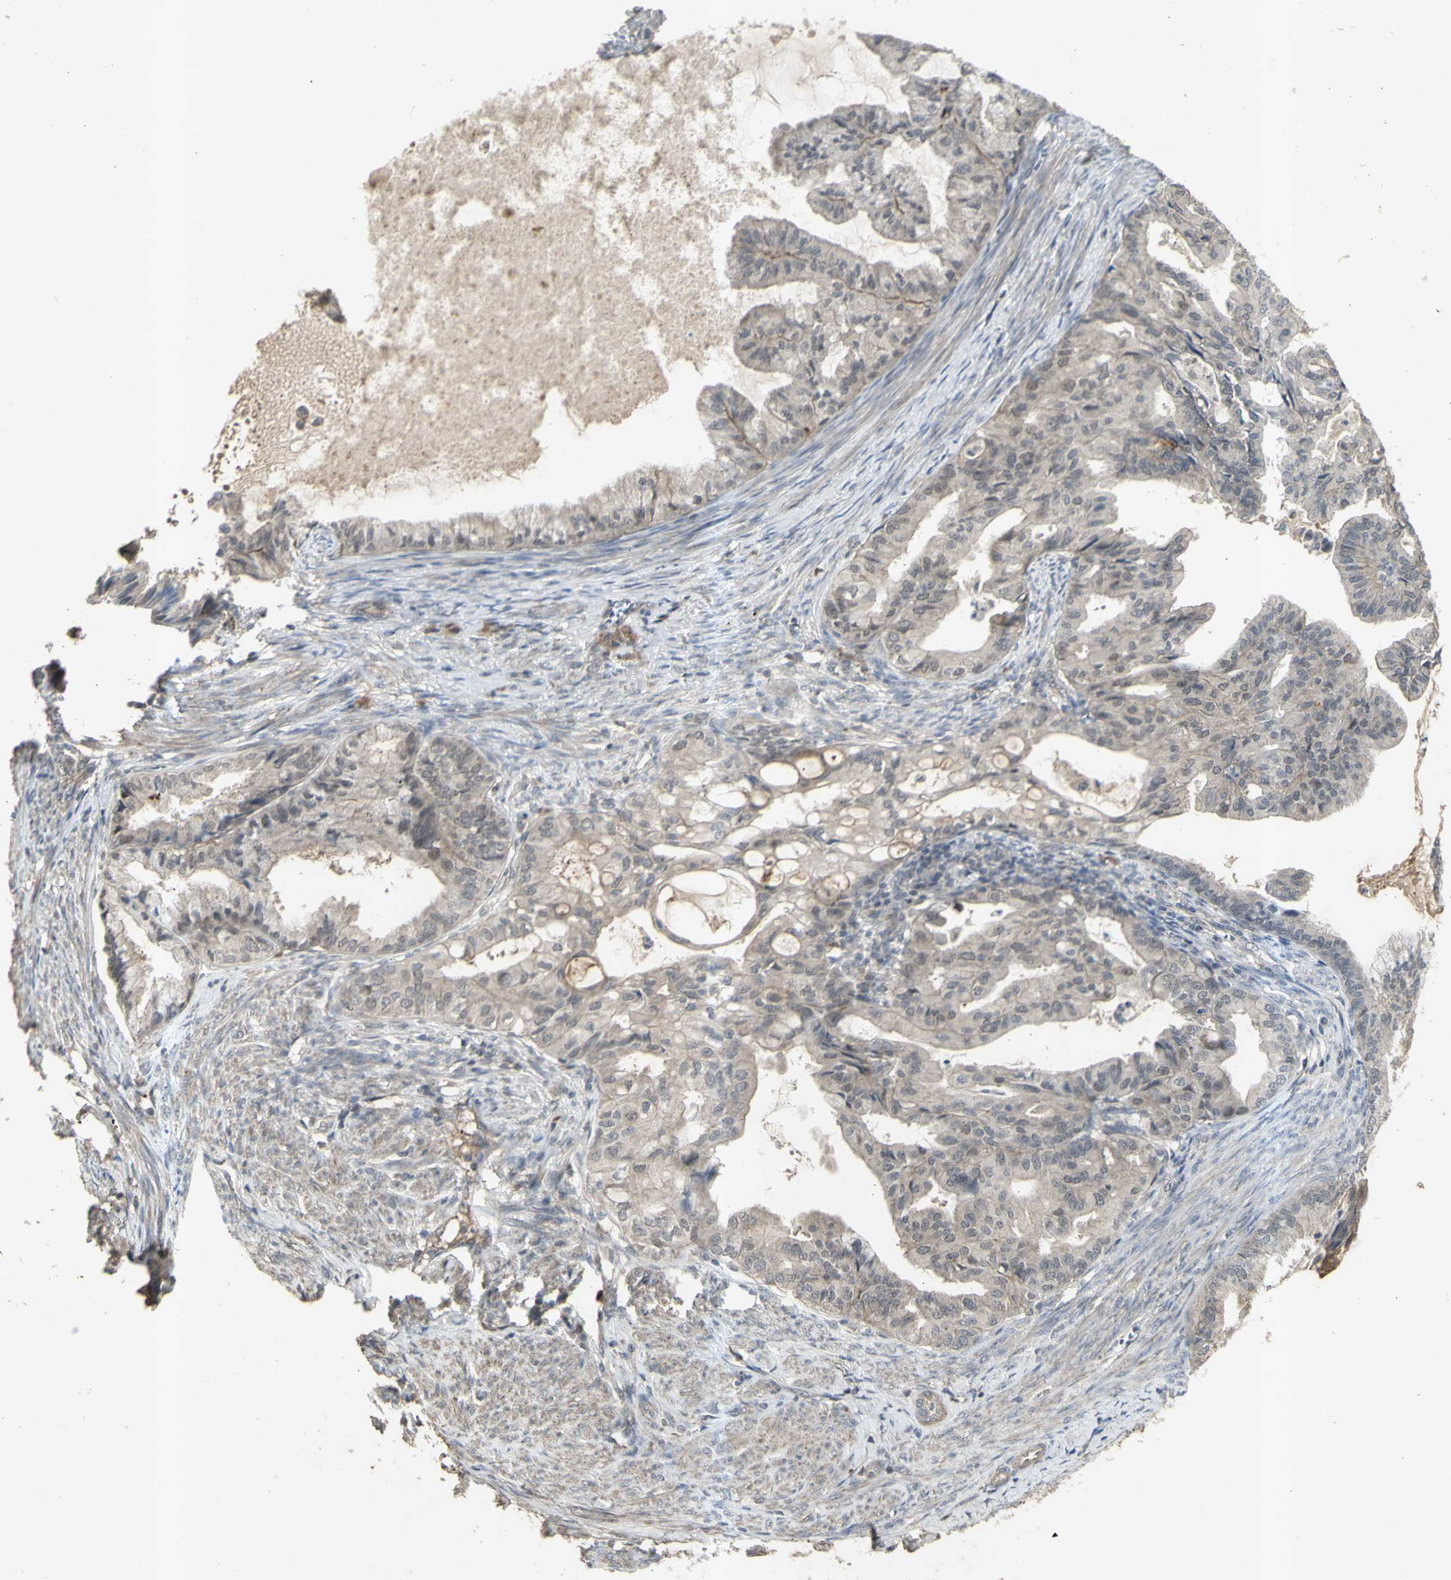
{"staining": {"intensity": "weak", "quantity": ">75%", "location": "cytoplasmic/membranous"}, "tissue": "endometrial cancer", "cell_type": "Tumor cells", "image_type": "cancer", "snomed": [{"axis": "morphology", "description": "Adenocarcinoma, NOS"}, {"axis": "topography", "description": "Endometrium"}], "caption": "Immunohistochemistry of endometrial adenocarcinoma demonstrates low levels of weak cytoplasmic/membranous positivity in about >75% of tumor cells. Nuclei are stained in blue.", "gene": "ALOX12", "patient": {"sex": "female", "age": 86}}